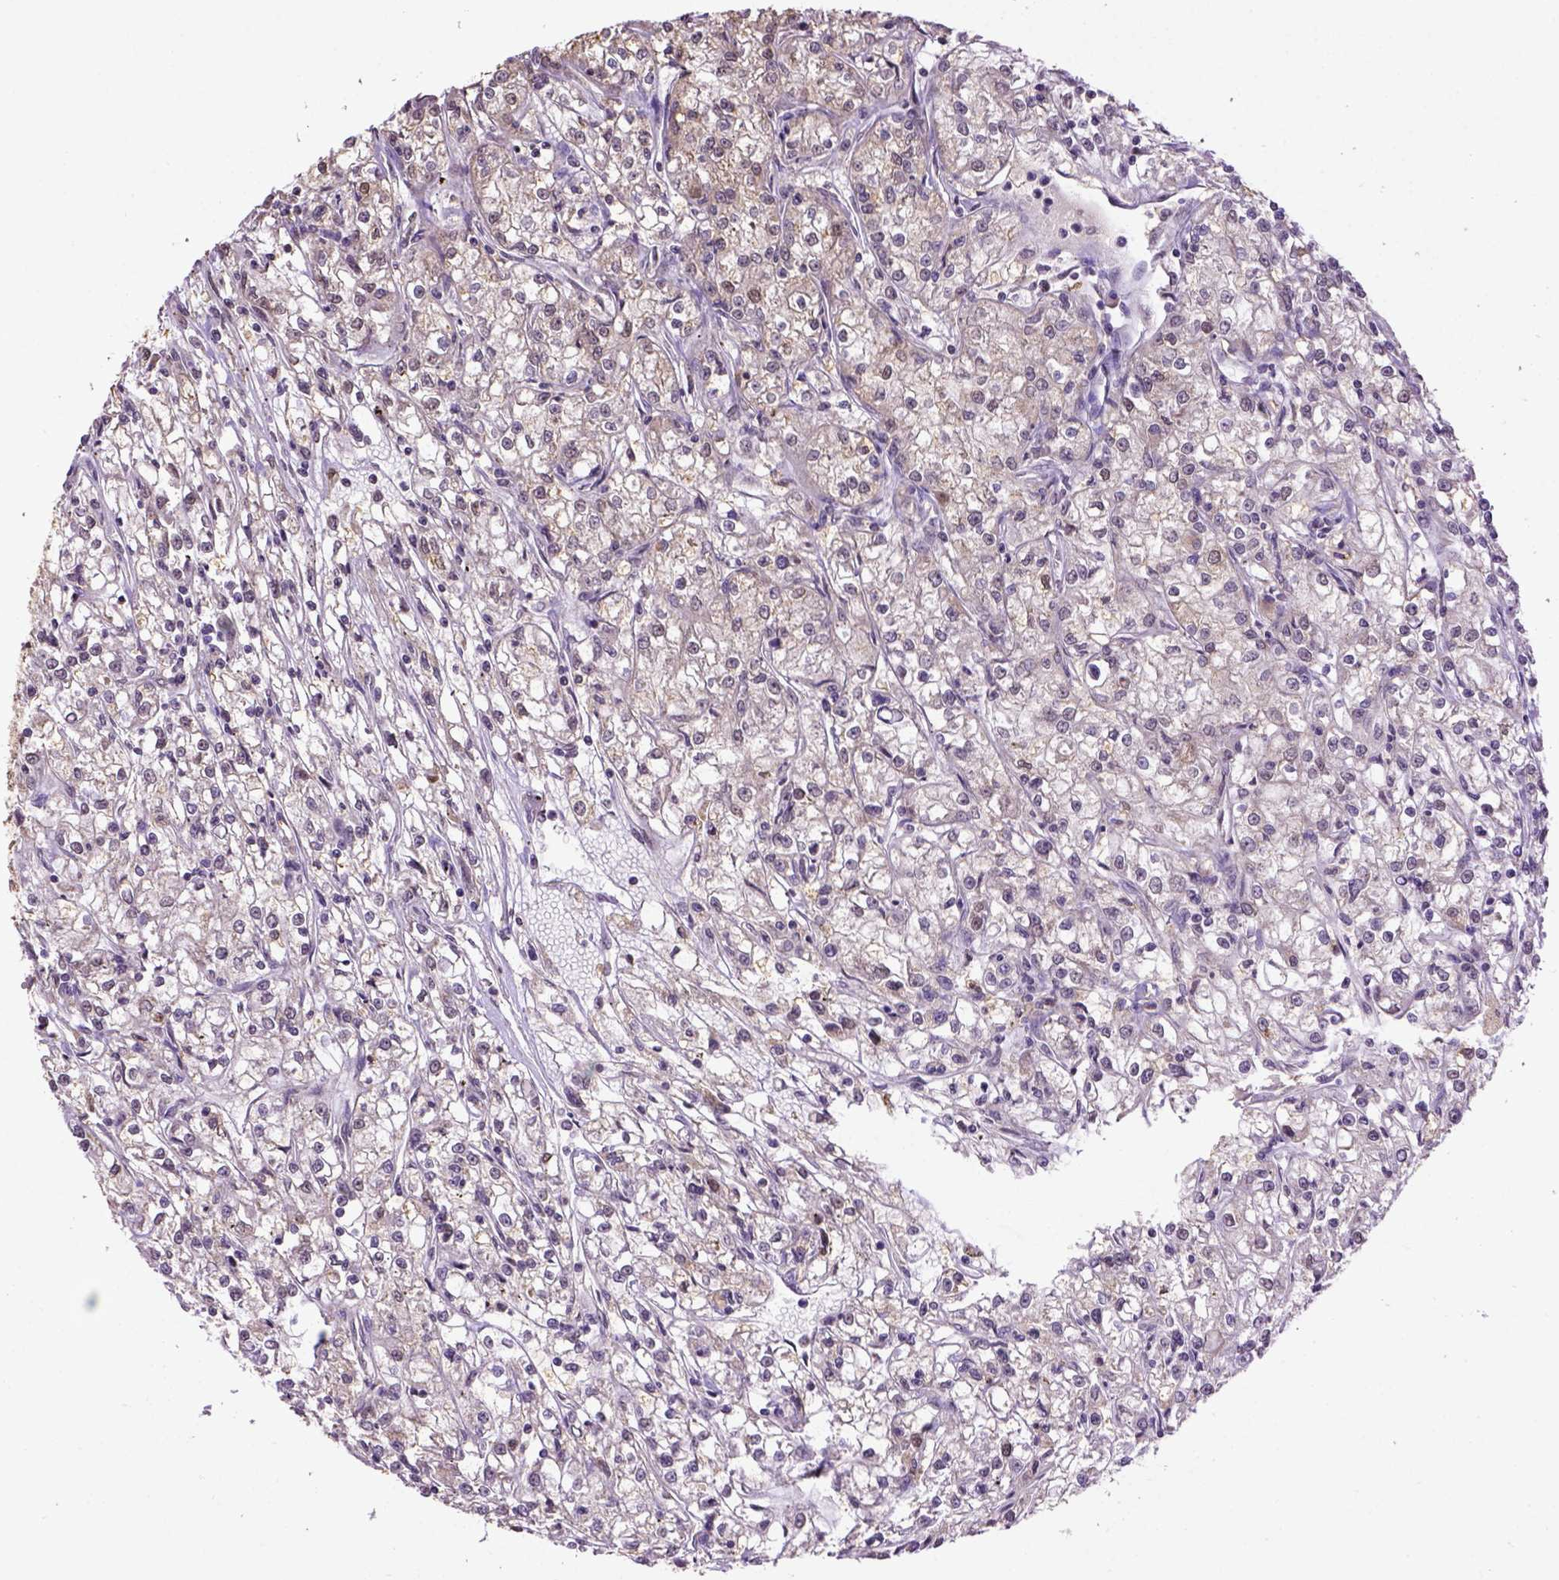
{"staining": {"intensity": "weak", "quantity": "25%-75%", "location": "cytoplasmic/membranous"}, "tissue": "renal cancer", "cell_type": "Tumor cells", "image_type": "cancer", "snomed": [{"axis": "morphology", "description": "Adenocarcinoma, NOS"}, {"axis": "topography", "description": "Kidney"}], "caption": "This is a photomicrograph of IHC staining of adenocarcinoma (renal), which shows weak staining in the cytoplasmic/membranous of tumor cells.", "gene": "WDR17", "patient": {"sex": "female", "age": 59}}